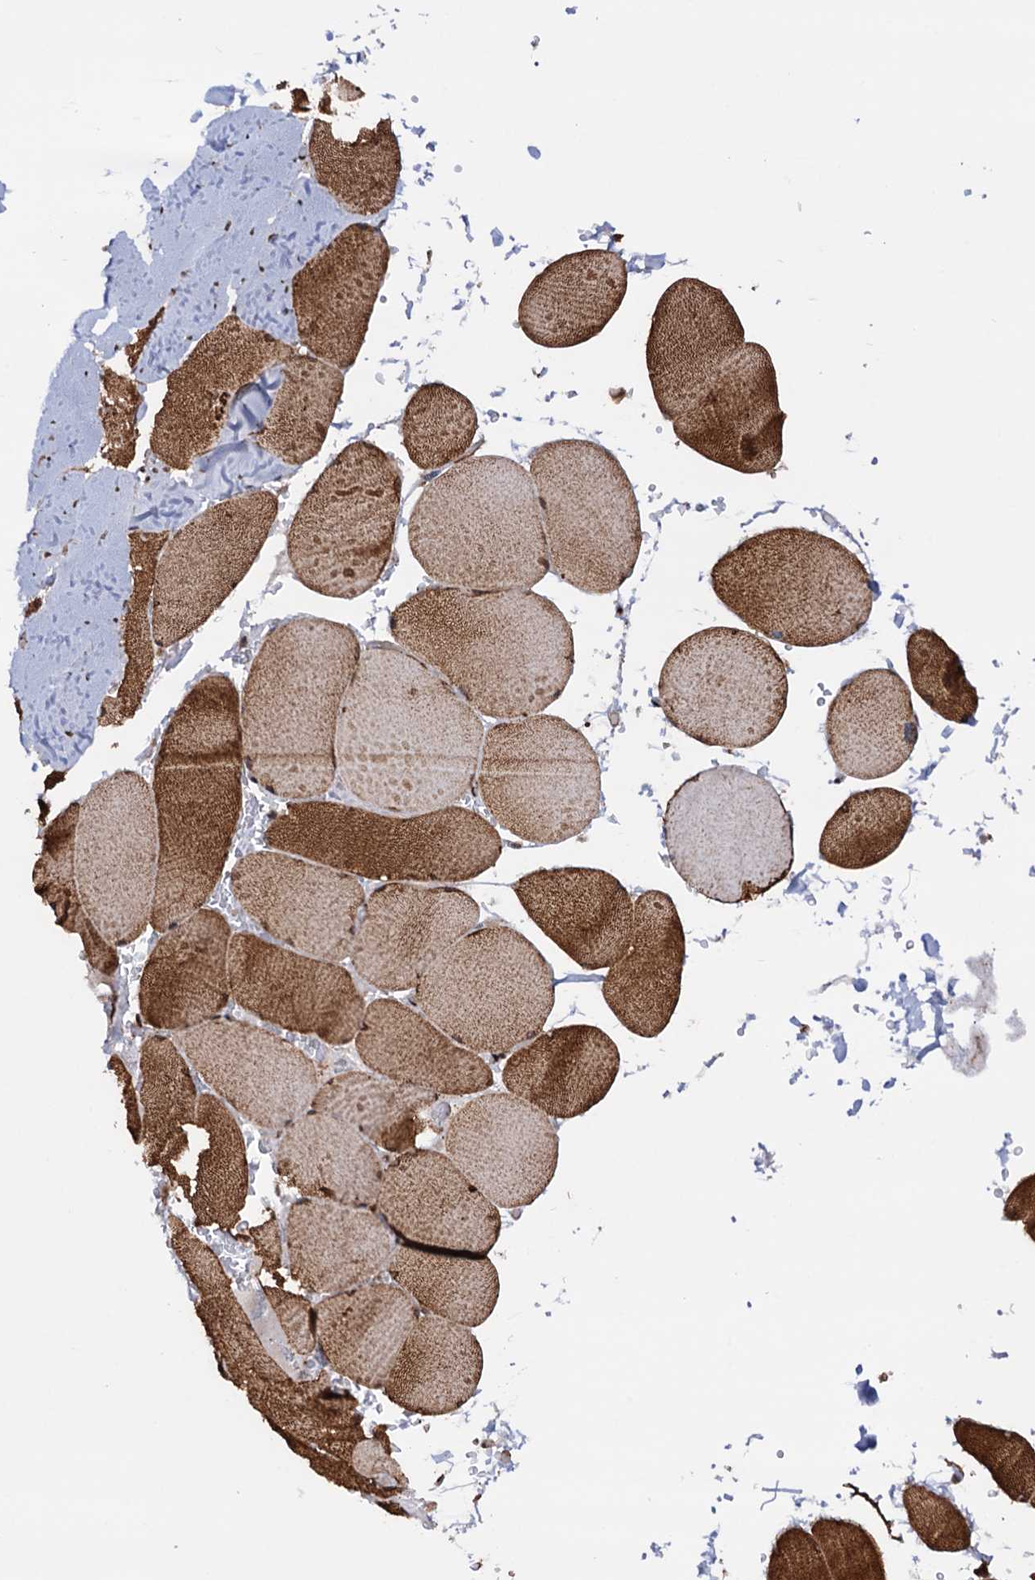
{"staining": {"intensity": "strong", "quantity": ">75%", "location": "cytoplasmic/membranous,nuclear"}, "tissue": "skeletal muscle", "cell_type": "Myocytes", "image_type": "normal", "snomed": [{"axis": "morphology", "description": "Normal tissue, NOS"}, {"axis": "topography", "description": "Skeletal muscle"}, {"axis": "topography", "description": "Head-Neck"}], "caption": "Myocytes exhibit high levels of strong cytoplasmic/membranous,nuclear staining in about >75% of cells in unremarkable human skeletal muscle.", "gene": "PIGB", "patient": {"sex": "male", "age": 66}}